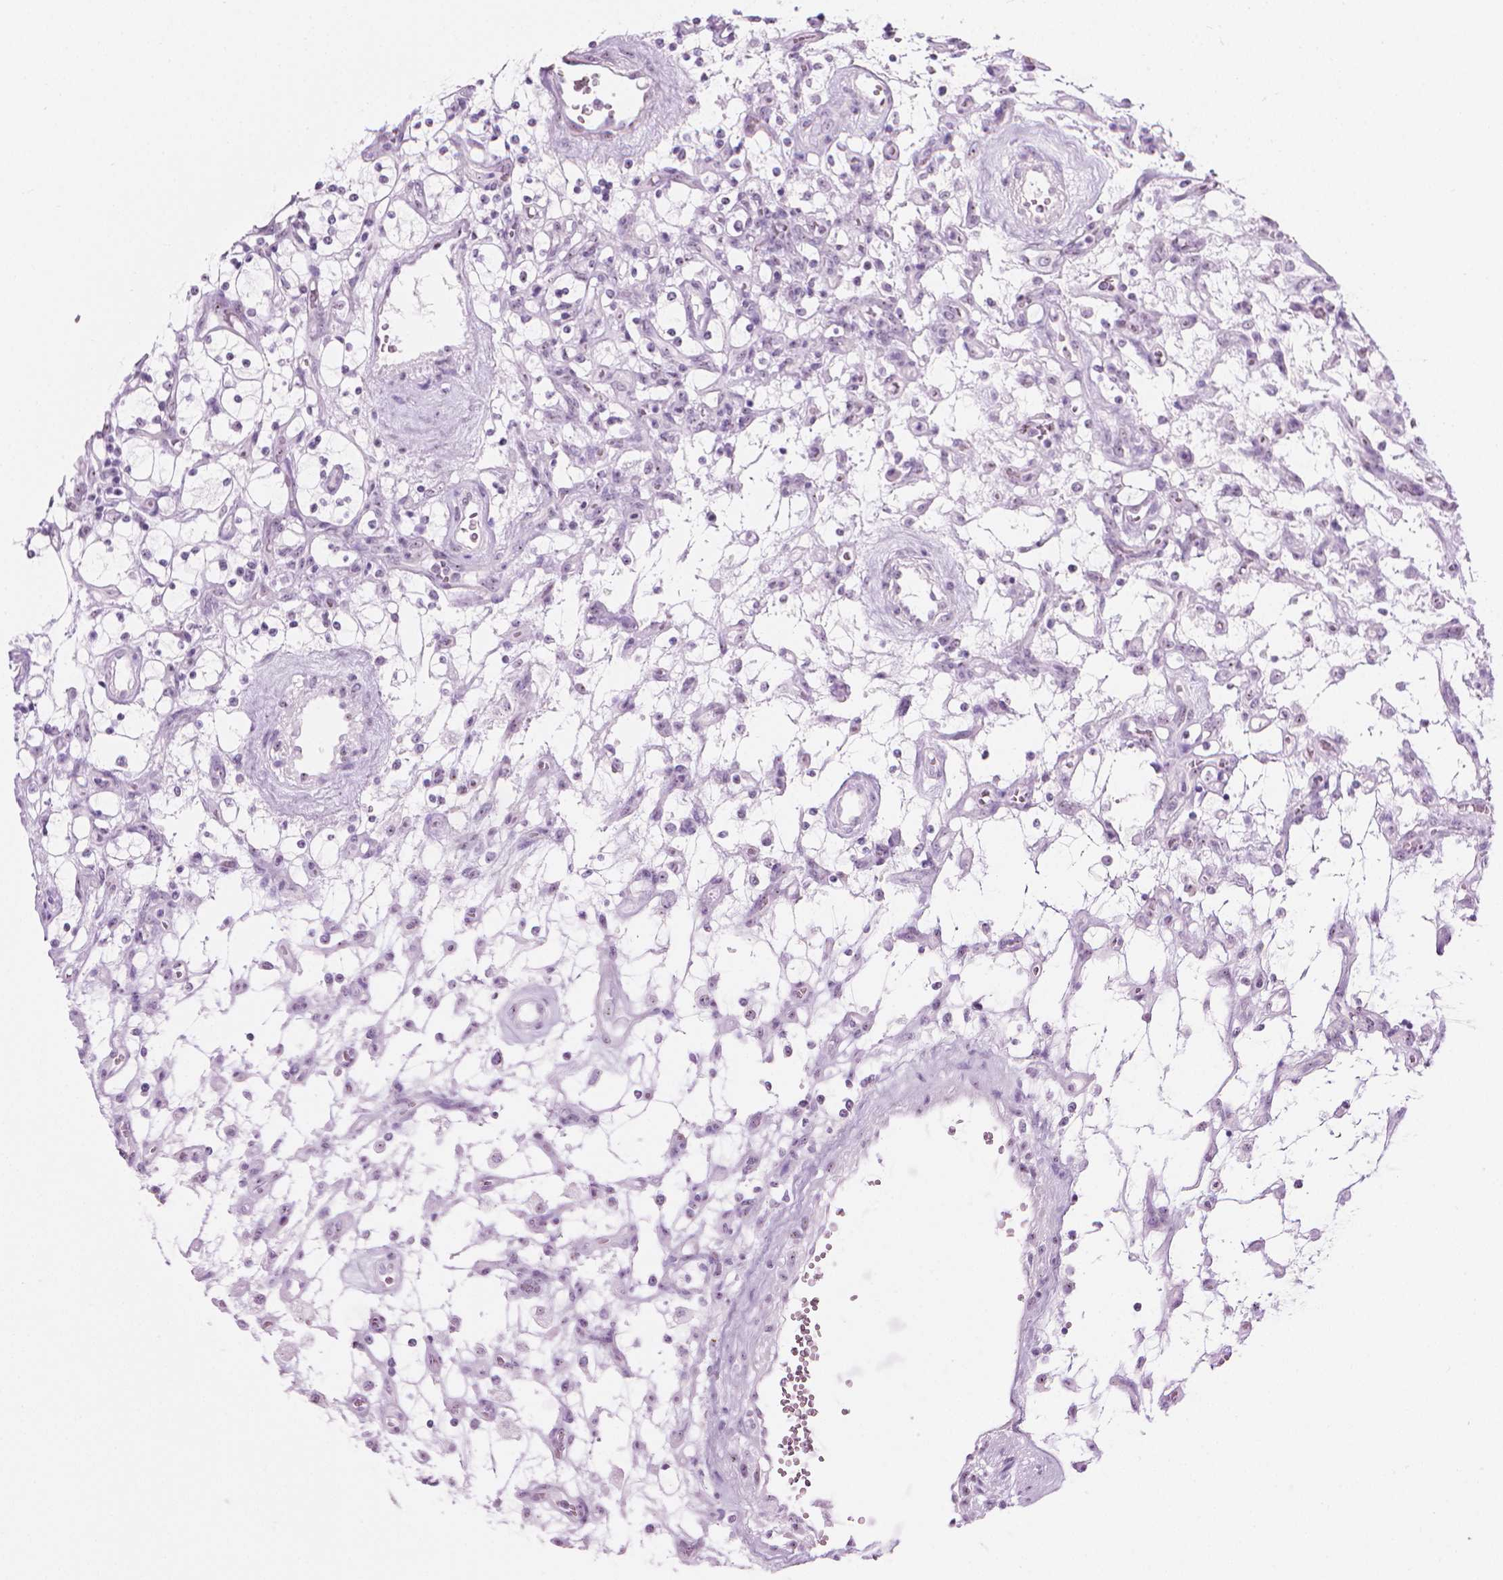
{"staining": {"intensity": "weak", "quantity": "<25%", "location": "nuclear"}, "tissue": "renal cancer", "cell_type": "Tumor cells", "image_type": "cancer", "snomed": [{"axis": "morphology", "description": "Adenocarcinoma, NOS"}, {"axis": "topography", "description": "Kidney"}], "caption": "Tumor cells are negative for brown protein staining in renal cancer.", "gene": "NOL7", "patient": {"sex": "female", "age": 69}}